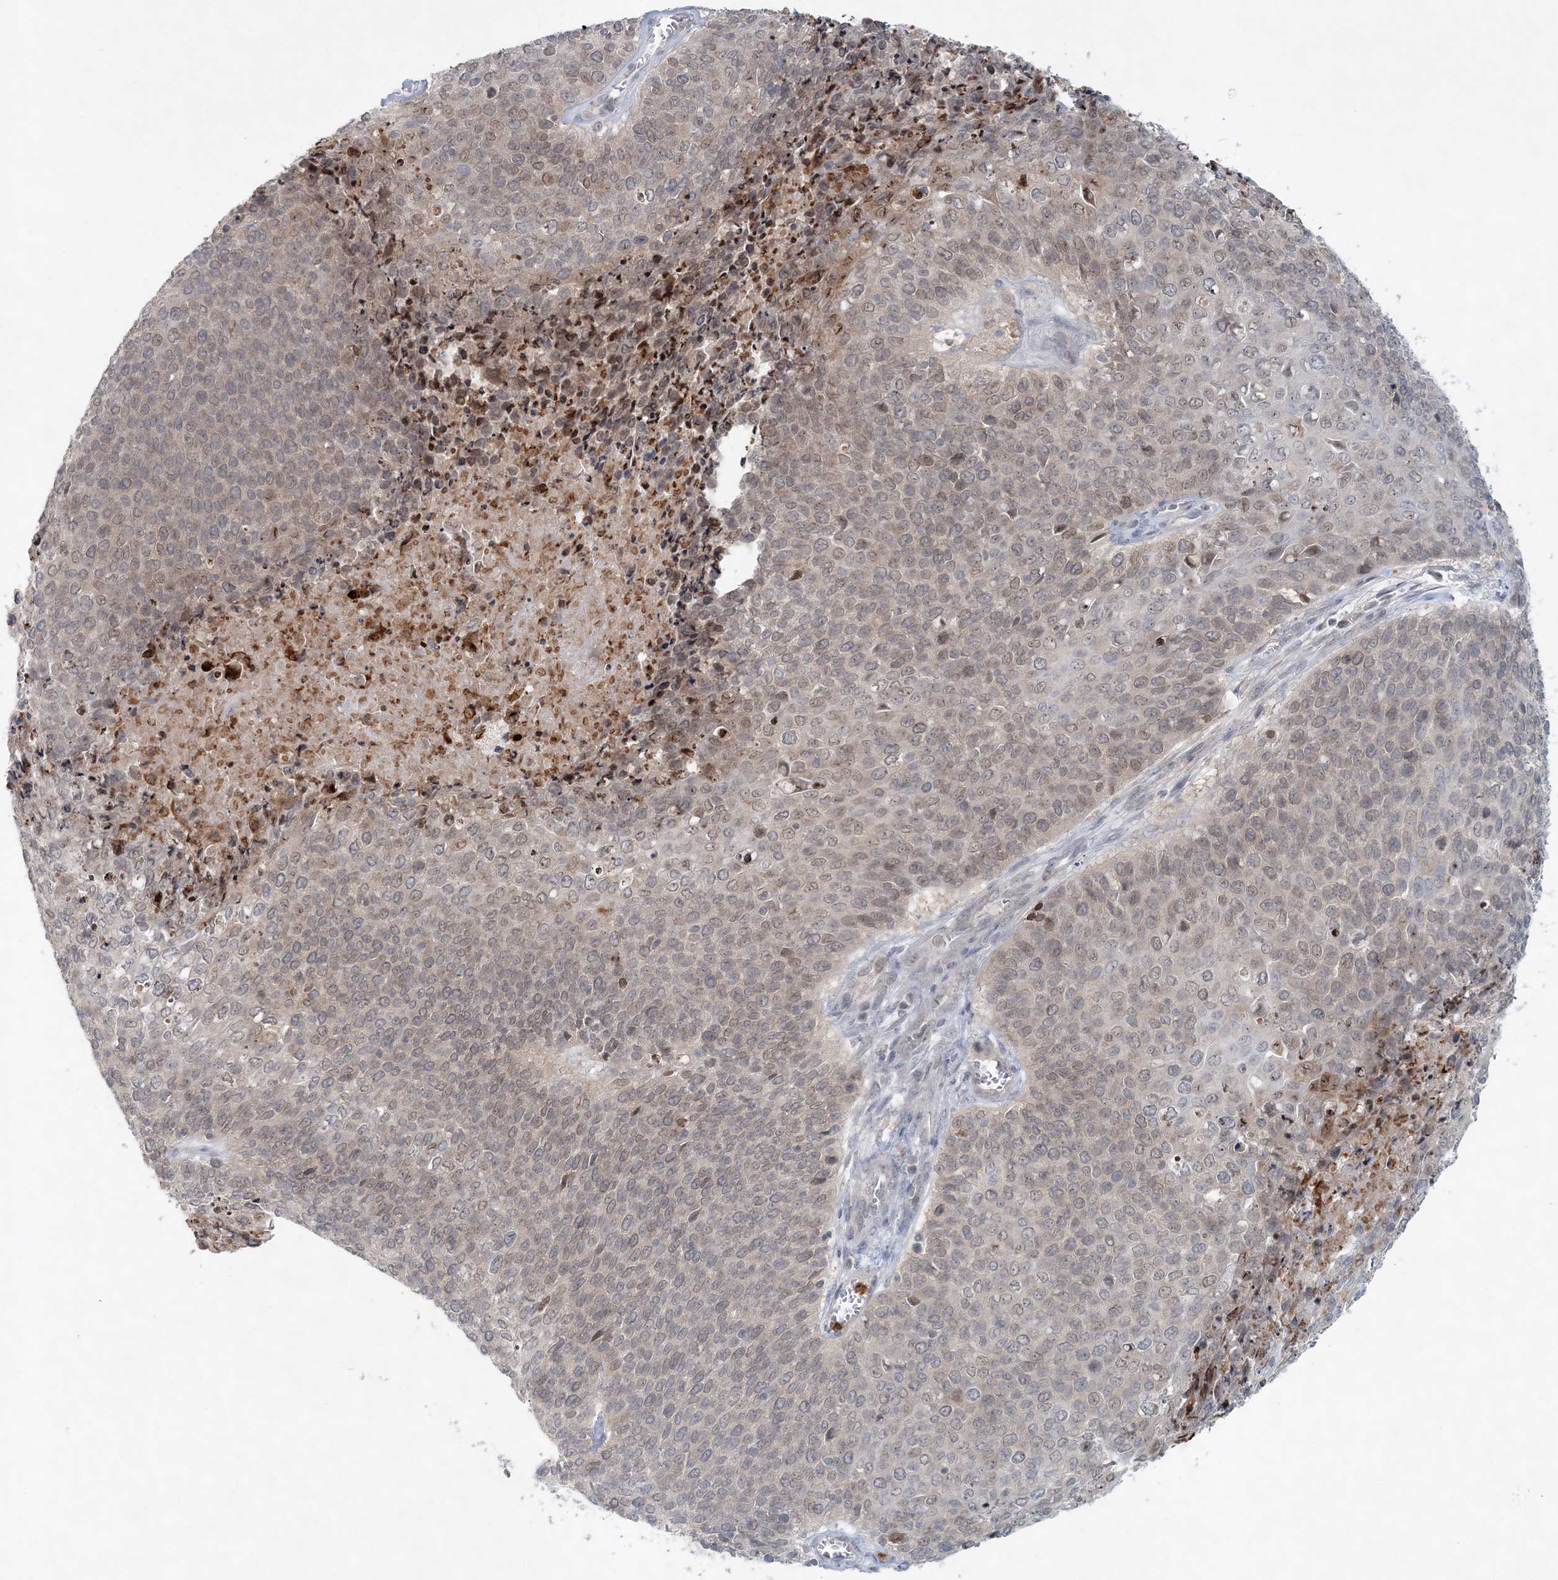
{"staining": {"intensity": "weak", "quantity": "25%-75%", "location": "cytoplasmic/membranous,nuclear"}, "tissue": "cervical cancer", "cell_type": "Tumor cells", "image_type": "cancer", "snomed": [{"axis": "morphology", "description": "Squamous cell carcinoma, NOS"}, {"axis": "topography", "description": "Cervix"}], "caption": "Cervical squamous cell carcinoma tissue exhibits weak cytoplasmic/membranous and nuclear positivity in about 25%-75% of tumor cells, visualized by immunohistochemistry. The protein of interest is stained brown, and the nuclei are stained in blue (DAB (3,3'-diaminobenzidine) IHC with brightfield microscopy, high magnification).", "gene": "NUP54", "patient": {"sex": "female", "age": 39}}